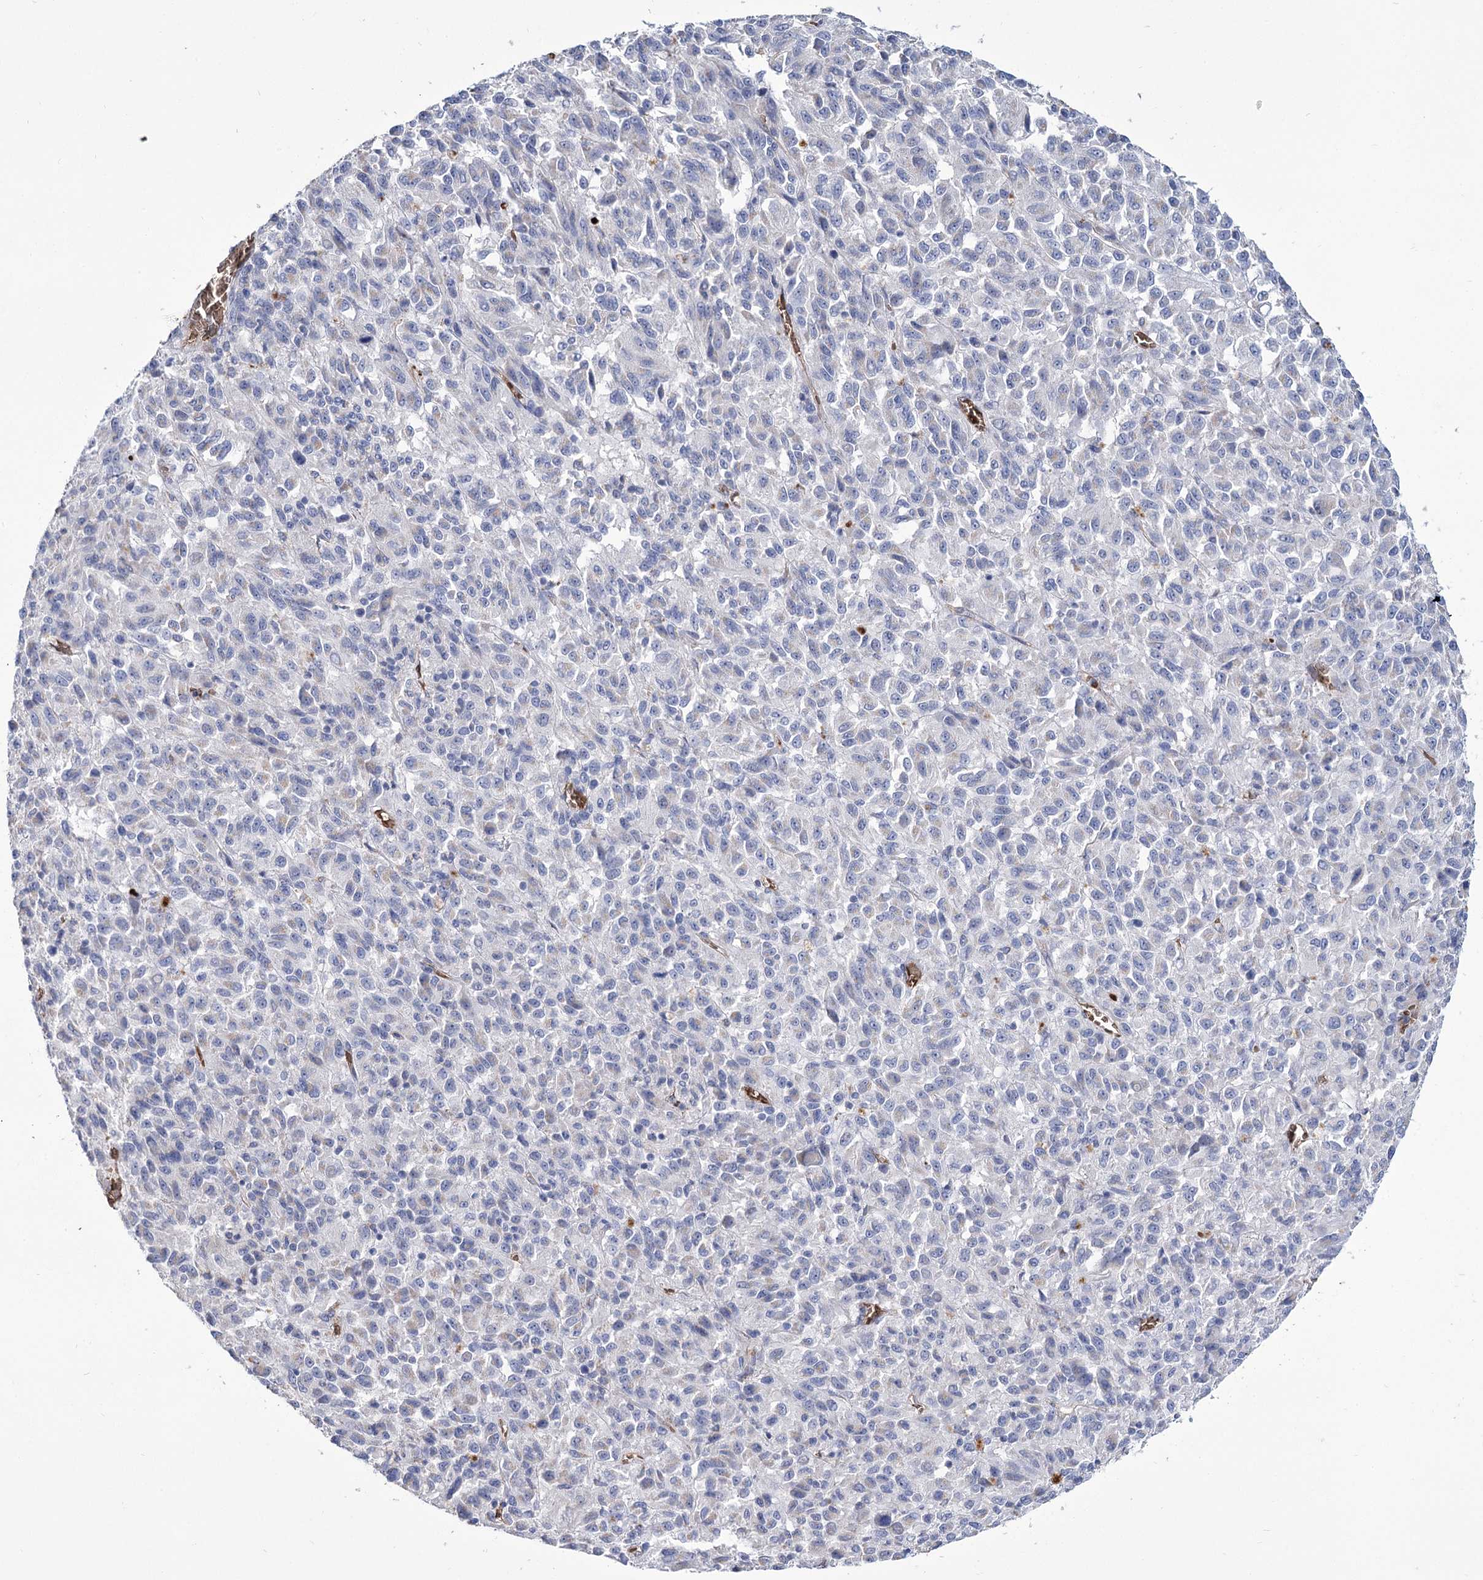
{"staining": {"intensity": "negative", "quantity": "none", "location": "none"}, "tissue": "melanoma", "cell_type": "Tumor cells", "image_type": "cancer", "snomed": [{"axis": "morphology", "description": "Malignant melanoma, Metastatic site"}, {"axis": "topography", "description": "Lung"}], "caption": "Protein analysis of melanoma demonstrates no significant staining in tumor cells.", "gene": "GBF1", "patient": {"sex": "male", "age": 64}}